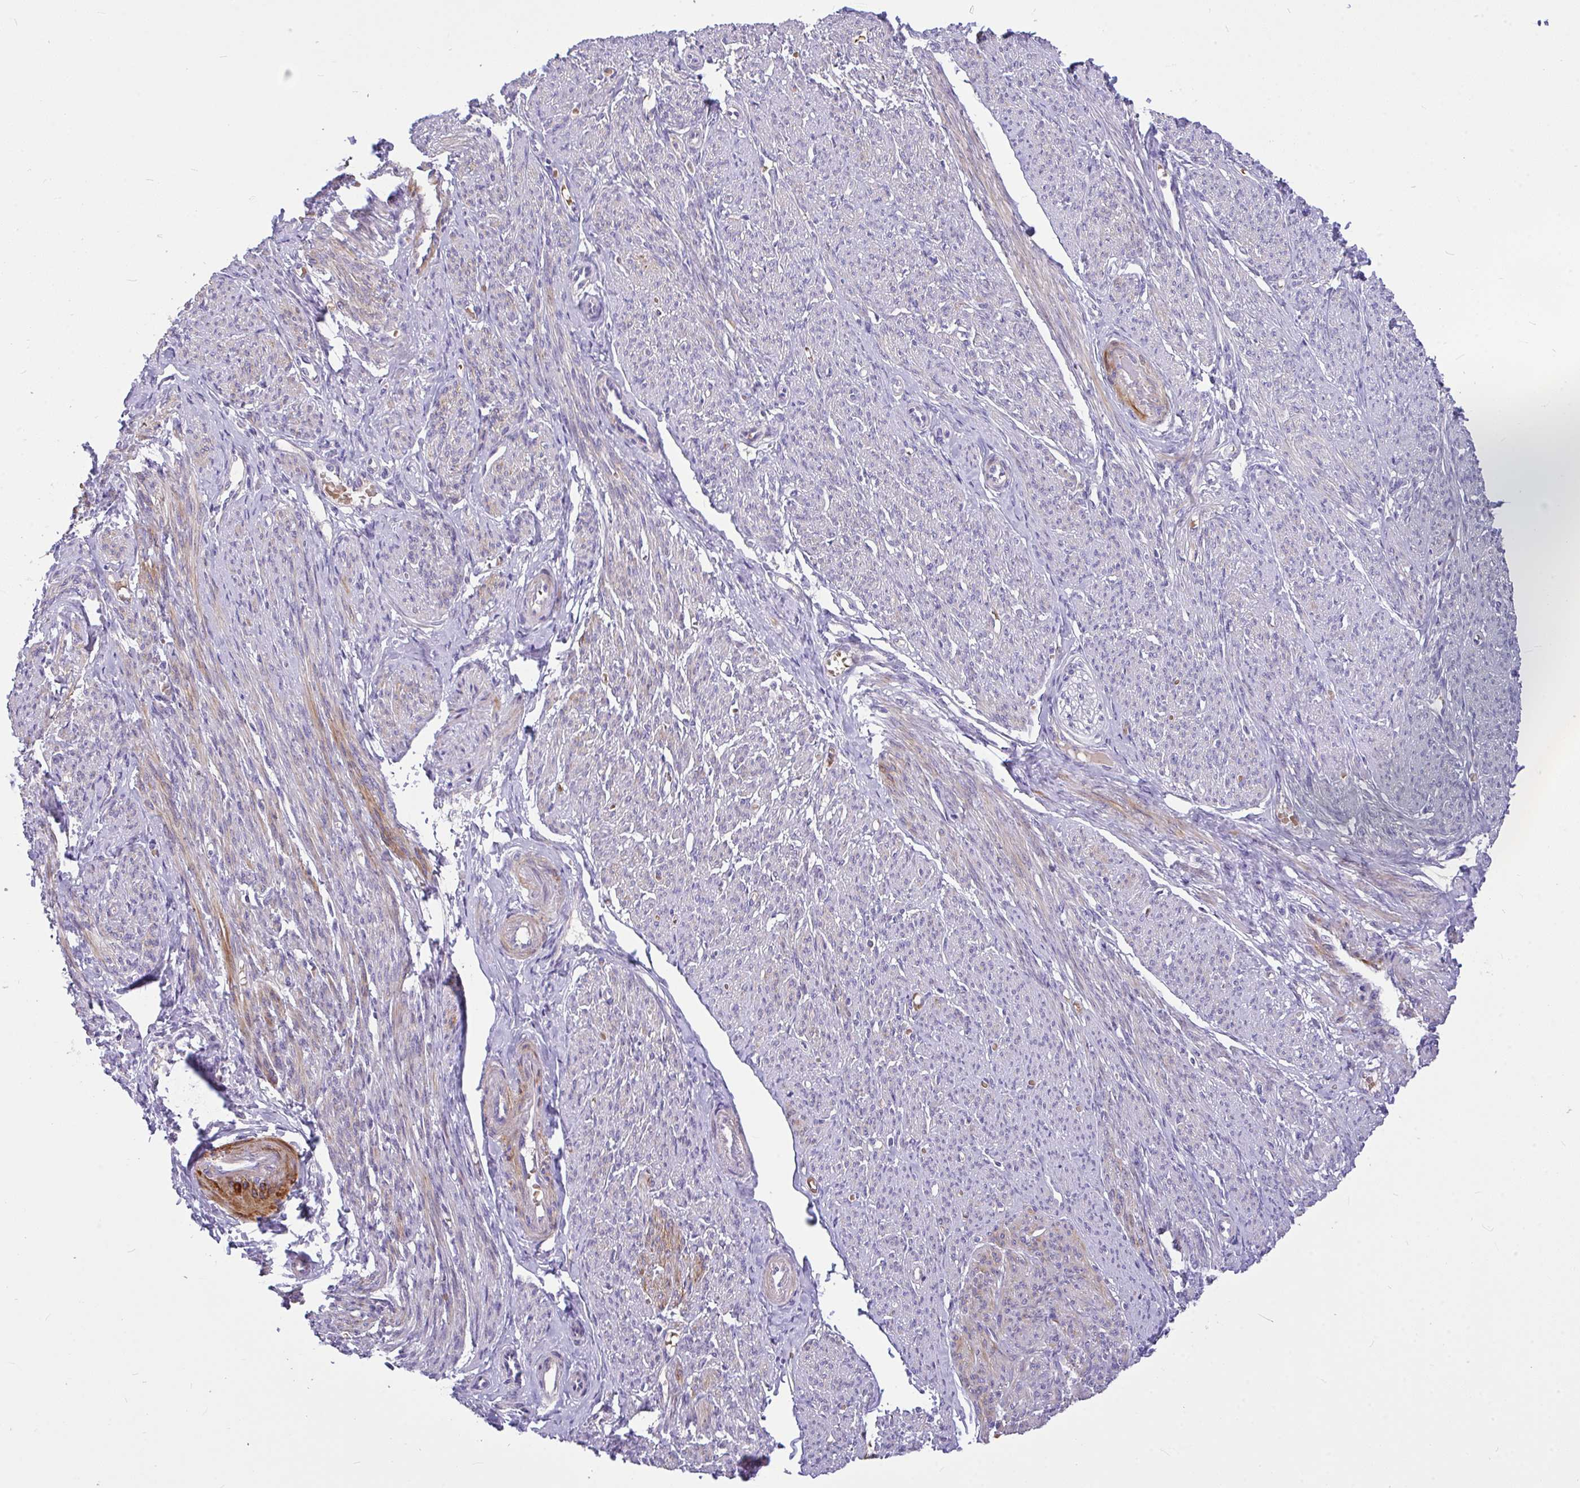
{"staining": {"intensity": "strong", "quantity": "25%-75%", "location": "cytoplasmic/membranous"}, "tissue": "smooth muscle", "cell_type": "Smooth muscle cells", "image_type": "normal", "snomed": [{"axis": "morphology", "description": "Normal tissue, NOS"}, {"axis": "topography", "description": "Smooth muscle"}], "caption": "DAB immunohistochemical staining of unremarkable human smooth muscle shows strong cytoplasmic/membranous protein expression in about 25%-75% of smooth muscle cells. The staining is performed using DAB brown chromogen to label protein expression. The nuclei are counter-stained blue using hematoxylin.", "gene": "MOCS1", "patient": {"sex": "female", "age": 65}}